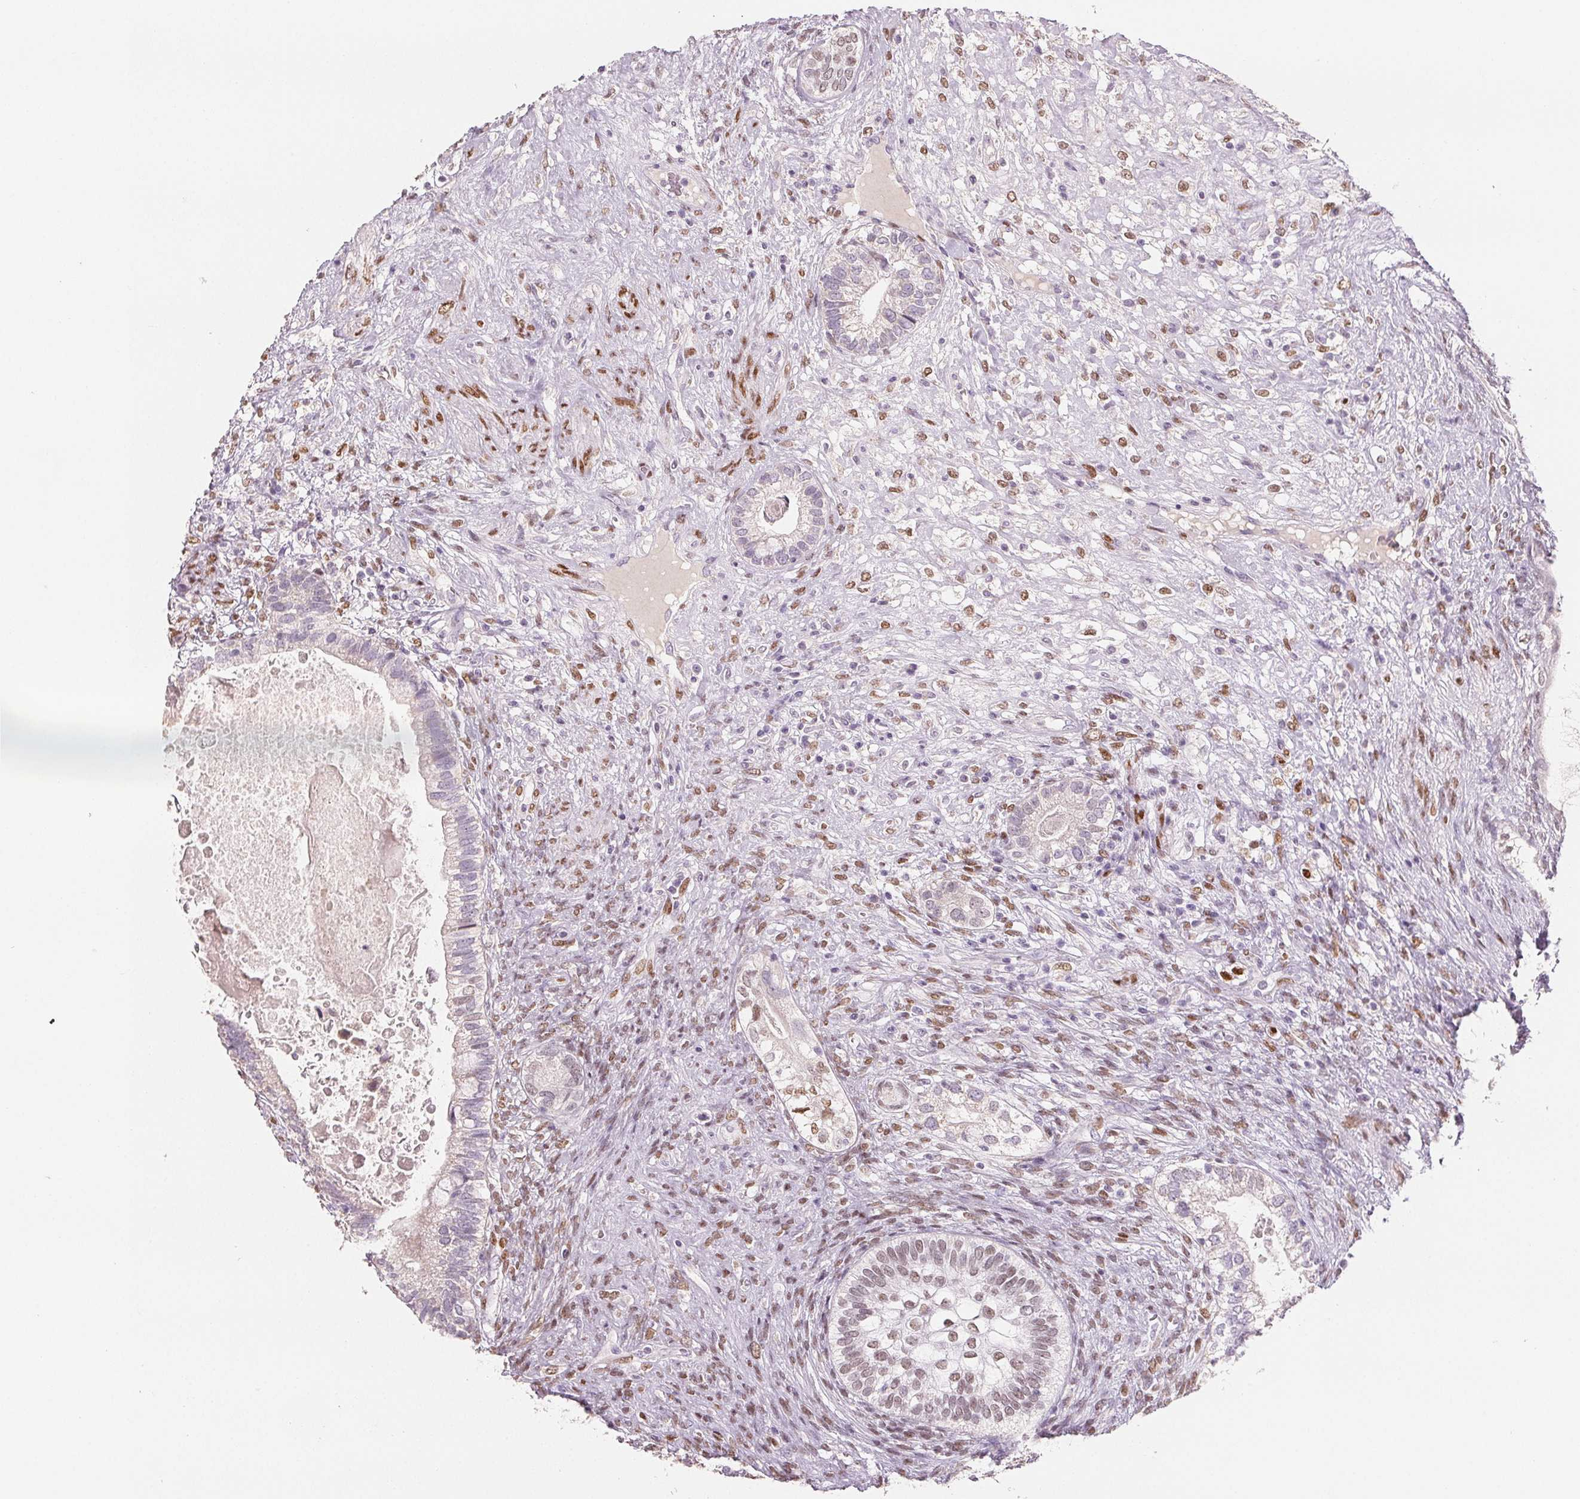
{"staining": {"intensity": "moderate", "quantity": "<25%", "location": "nuclear"}, "tissue": "testis cancer", "cell_type": "Tumor cells", "image_type": "cancer", "snomed": [{"axis": "morphology", "description": "Seminoma, NOS"}, {"axis": "morphology", "description": "Carcinoma, Embryonal, NOS"}, {"axis": "topography", "description": "Testis"}], "caption": "DAB (3,3'-diaminobenzidine) immunohistochemical staining of testis embryonal carcinoma demonstrates moderate nuclear protein staining in approximately <25% of tumor cells.", "gene": "SMARCD3", "patient": {"sex": "male", "age": 41}}